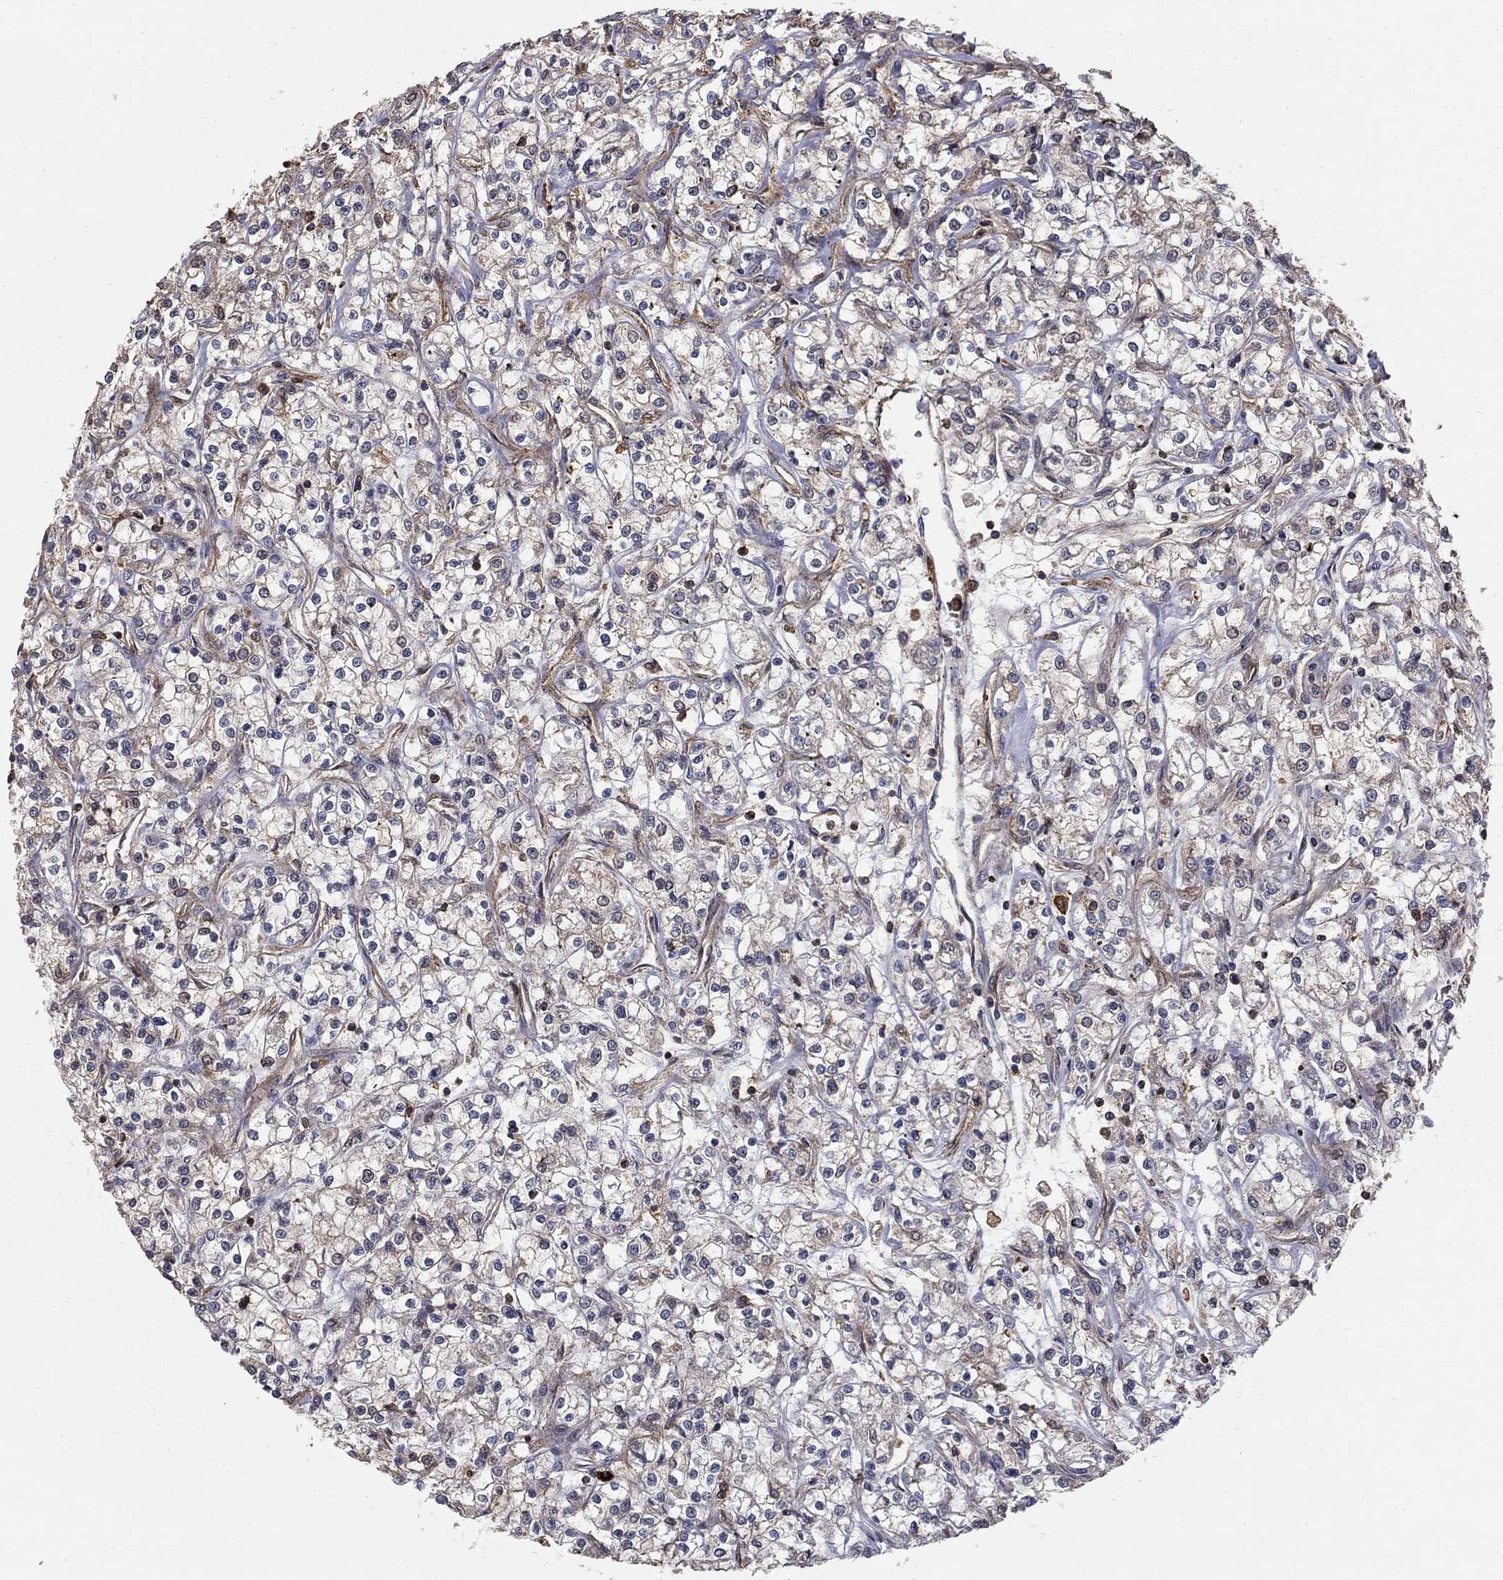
{"staining": {"intensity": "weak", "quantity": "<25%", "location": "cytoplasmic/membranous"}, "tissue": "renal cancer", "cell_type": "Tumor cells", "image_type": "cancer", "snomed": [{"axis": "morphology", "description": "Adenocarcinoma, NOS"}, {"axis": "topography", "description": "Kidney"}], "caption": "Tumor cells show no significant protein staining in renal cancer.", "gene": "HABP4", "patient": {"sex": "female", "age": 59}}